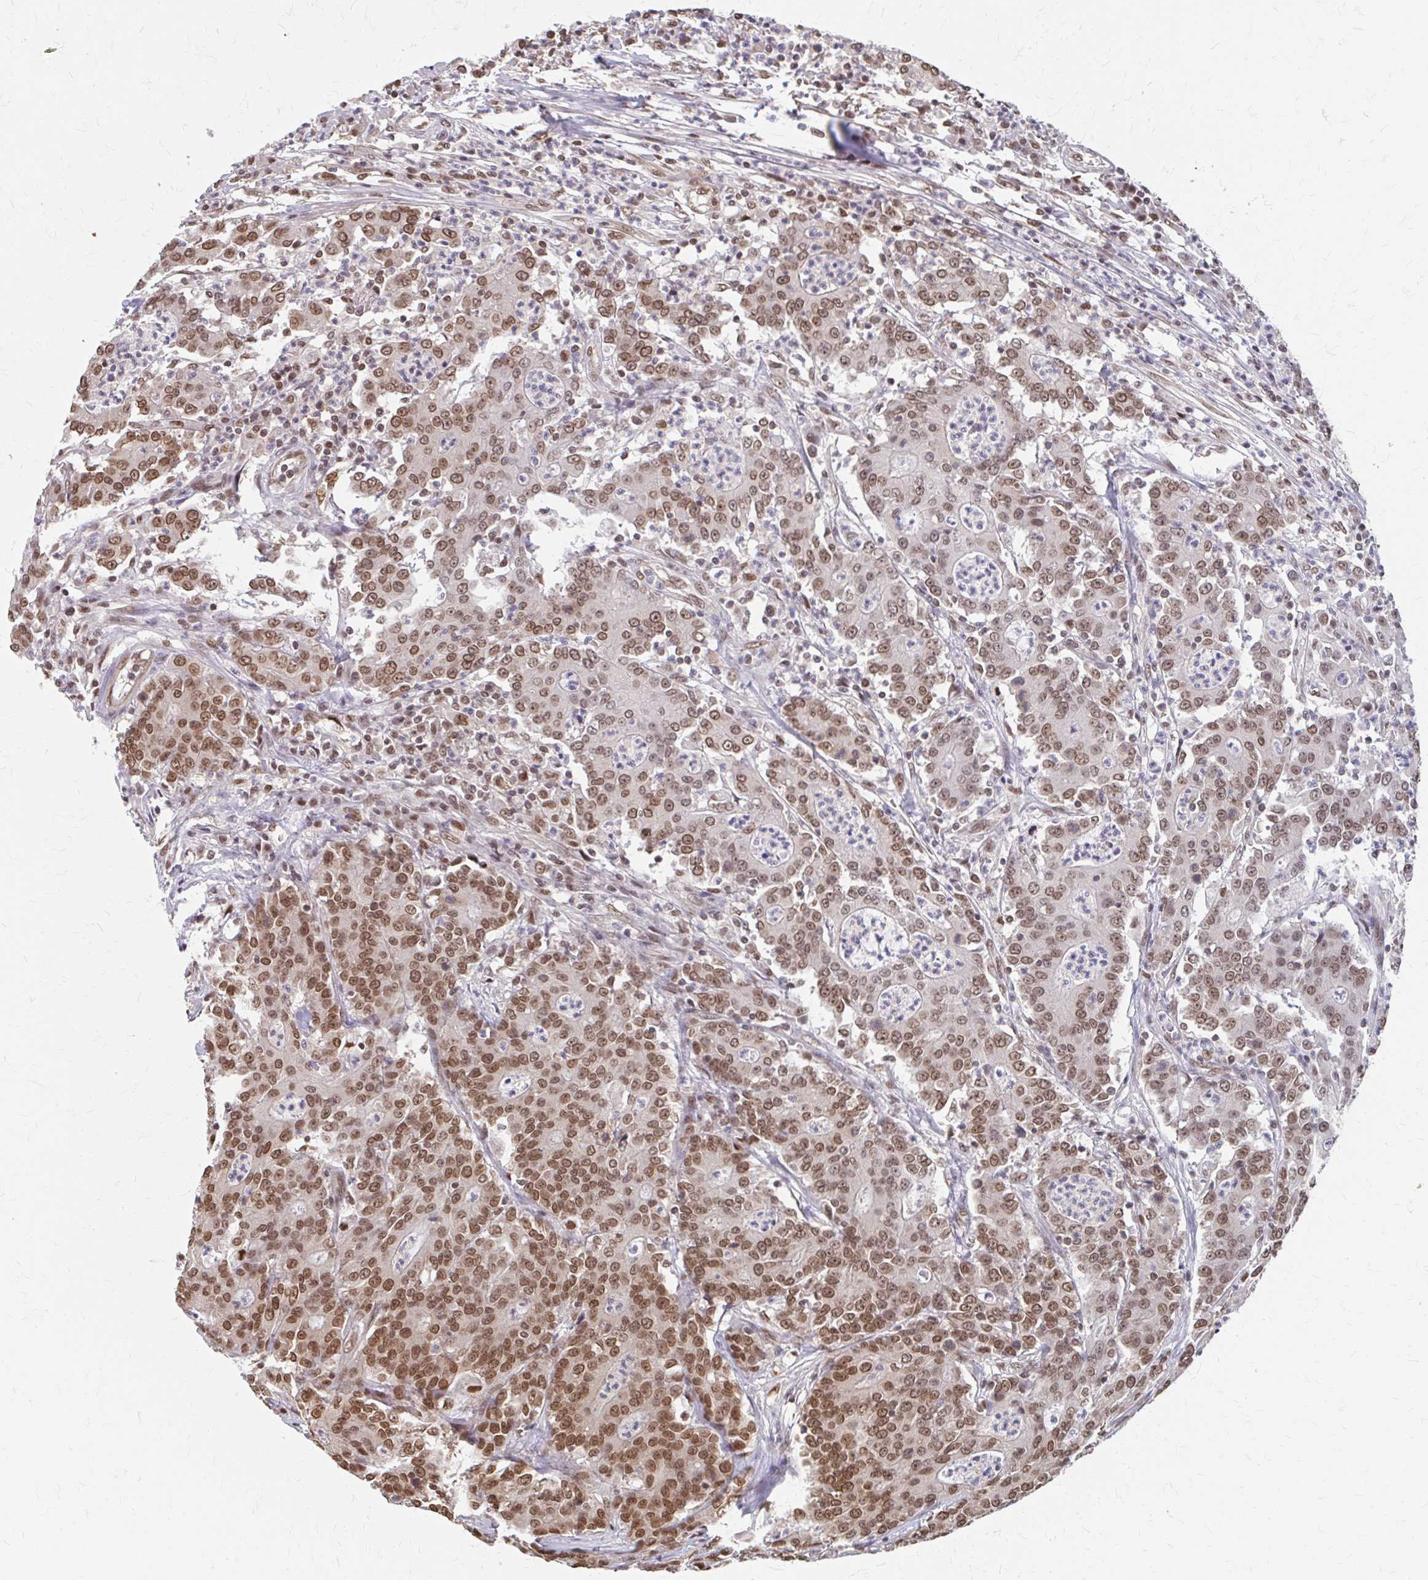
{"staining": {"intensity": "moderate", "quantity": ">75%", "location": "cytoplasmic/membranous,nuclear"}, "tissue": "colorectal cancer", "cell_type": "Tumor cells", "image_type": "cancer", "snomed": [{"axis": "morphology", "description": "Adenocarcinoma, NOS"}, {"axis": "topography", "description": "Colon"}], "caption": "Colorectal adenocarcinoma stained for a protein exhibits moderate cytoplasmic/membranous and nuclear positivity in tumor cells. (DAB = brown stain, brightfield microscopy at high magnification).", "gene": "XPO1", "patient": {"sex": "male", "age": 83}}